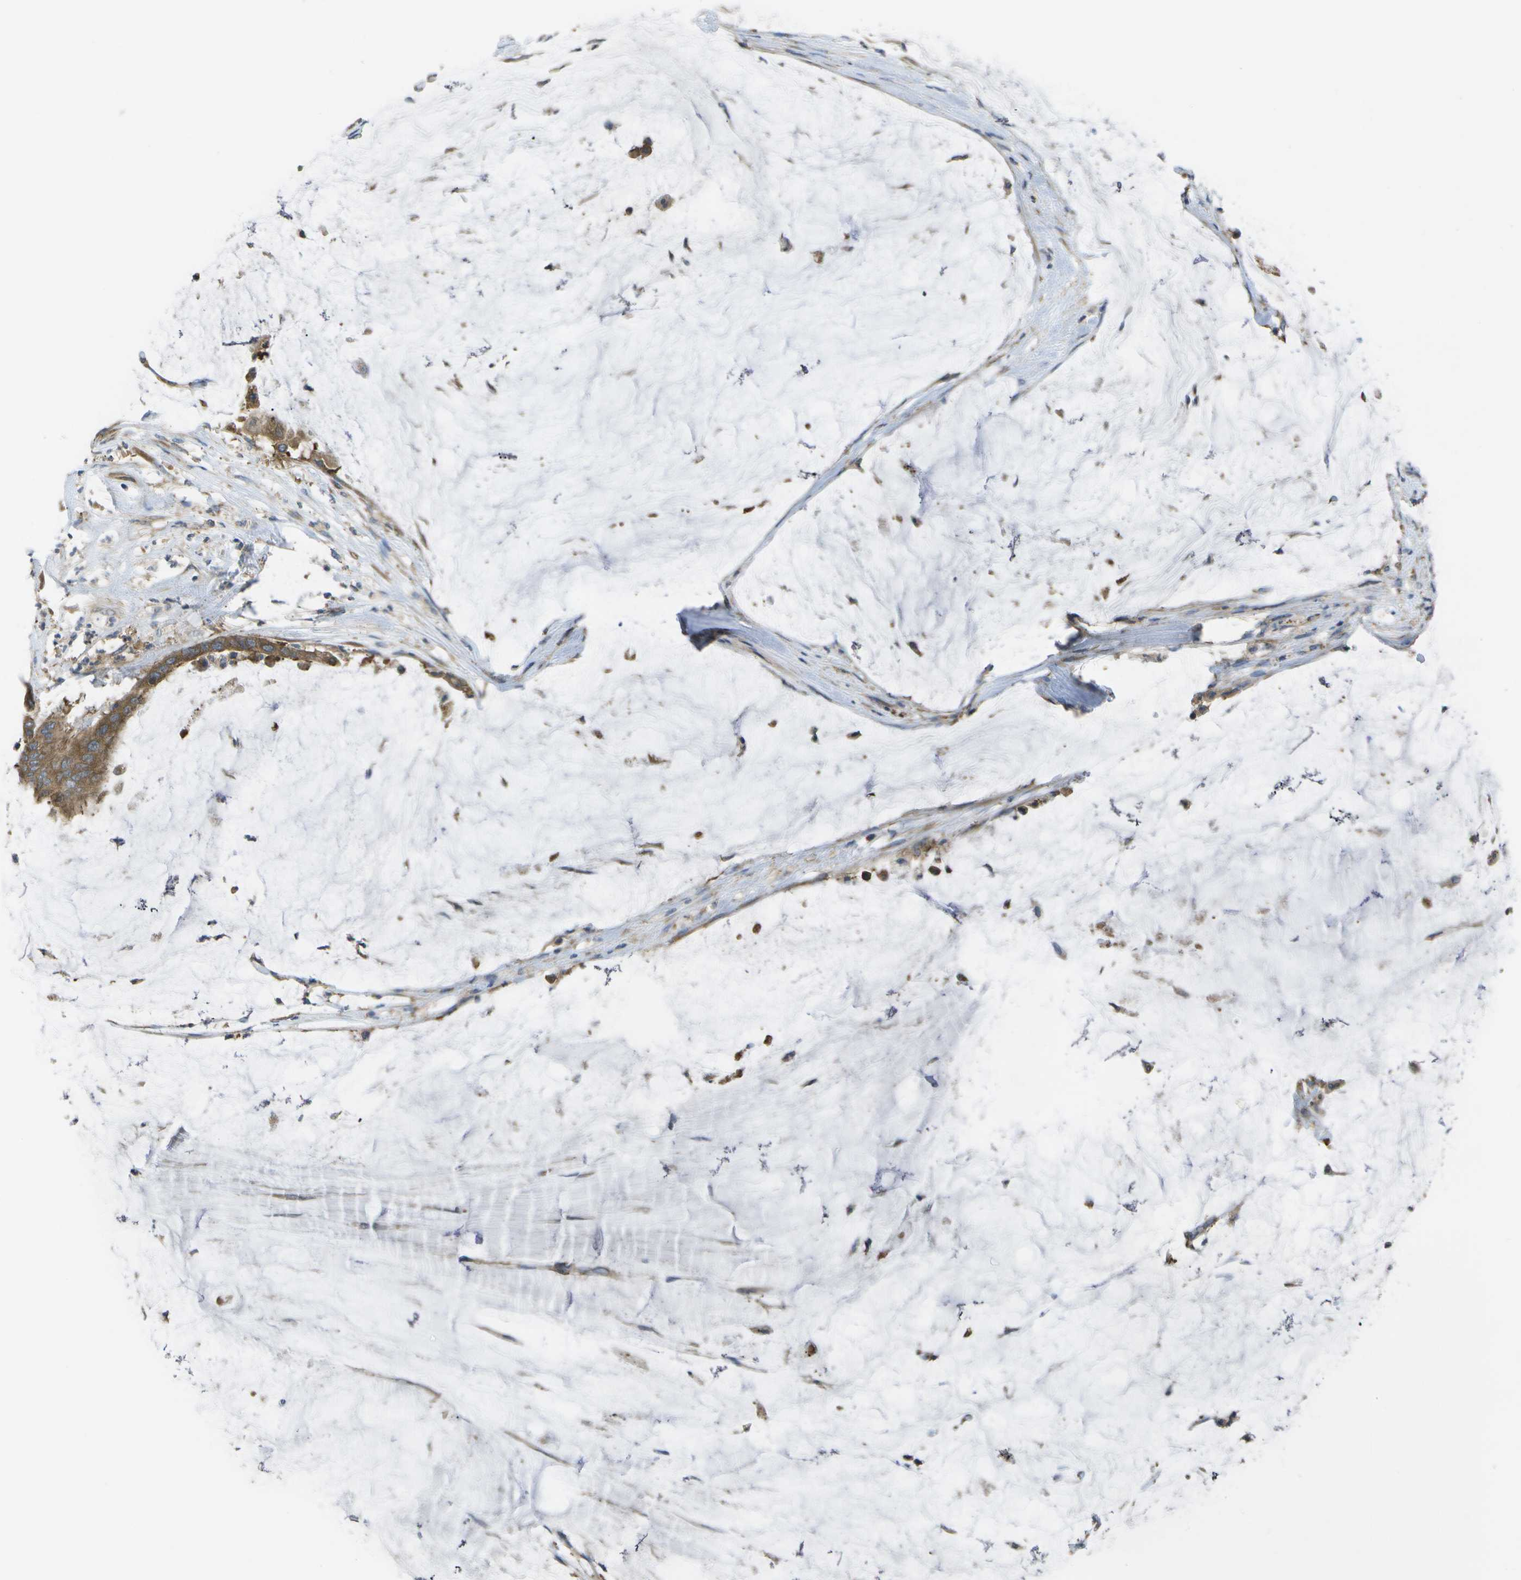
{"staining": {"intensity": "moderate", "quantity": ">75%", "location": "cytoplasmic/membranous"}, "tissue": "pancreatic cancer", "cell_type": "Tumor cells", "image_type": "cancer", "snomed": [{"axis": "morphology", "description": "Adenocarcinoma, NOS"}, {"axis": "topography", "description": "Pancreas"}], "caption": "Pancreatic cancer (adenocarcinoma) stained with a brown dye demonstrates moderate cytoplasmic/membranous positive staining in about >75% of tumor cells.", "gene": "DPM3", "patient": {"sex": "male", "age": 41}}